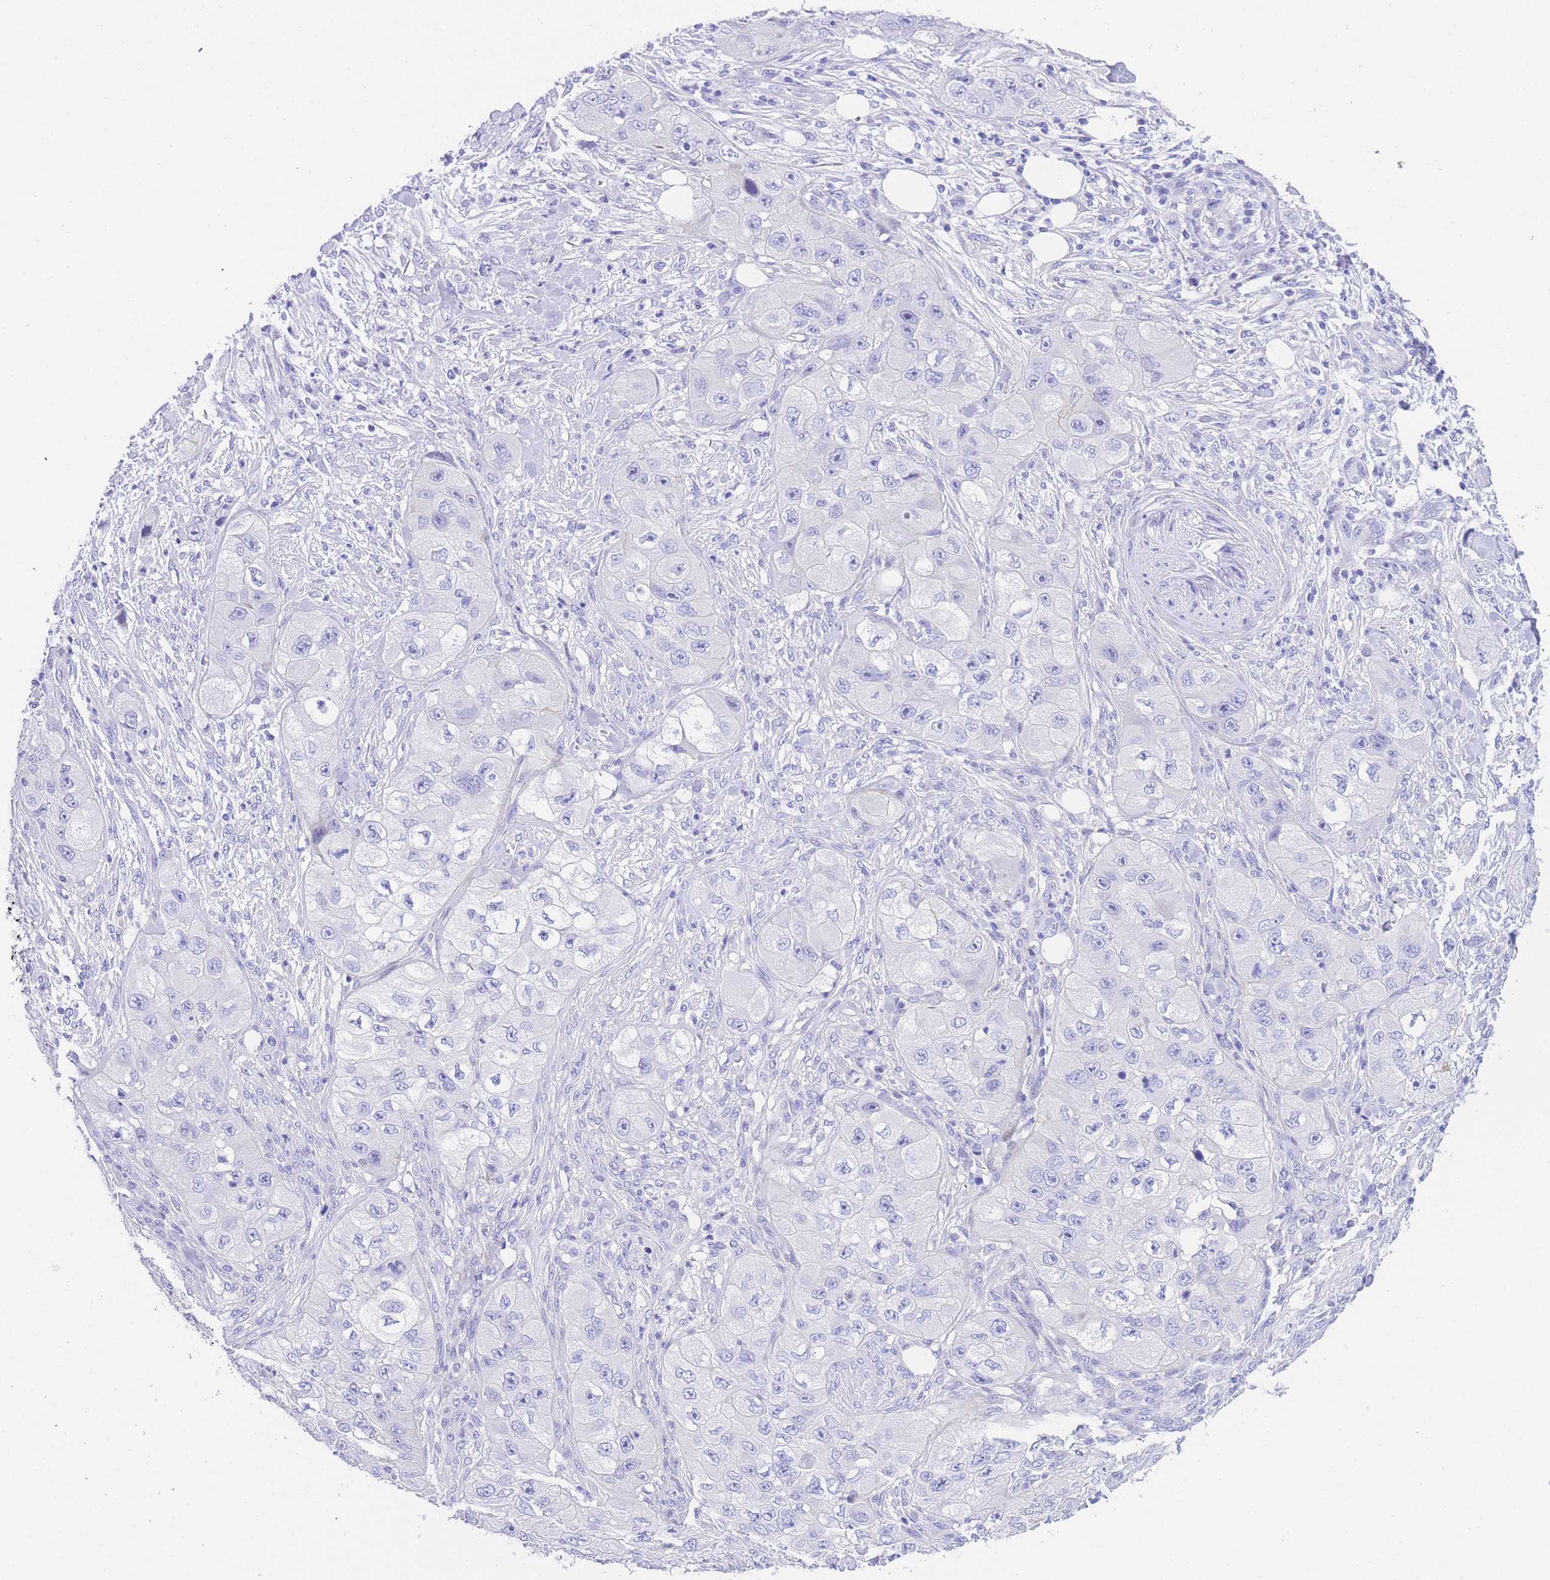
{"staining": {"intensity": "negative", "quantity": "none", "location": "none"}, "tissue": "skin cancer", "cell_type": "Tumor cells", "image_type": "cancer", "snomed": [{"axis": "morphology", "description": "Squamous cell carcinoma, NOS"}, {"axis": "topography", "description": "Skin"}, {"axis": "topography", "description": "Subcutis"}], "caption": "The micrograph exhibits no staining of tumor cells in squamous cell carcinoma (skin).", "gene": "TIFAB", "patient": {"sex": "male", "age": 73}}